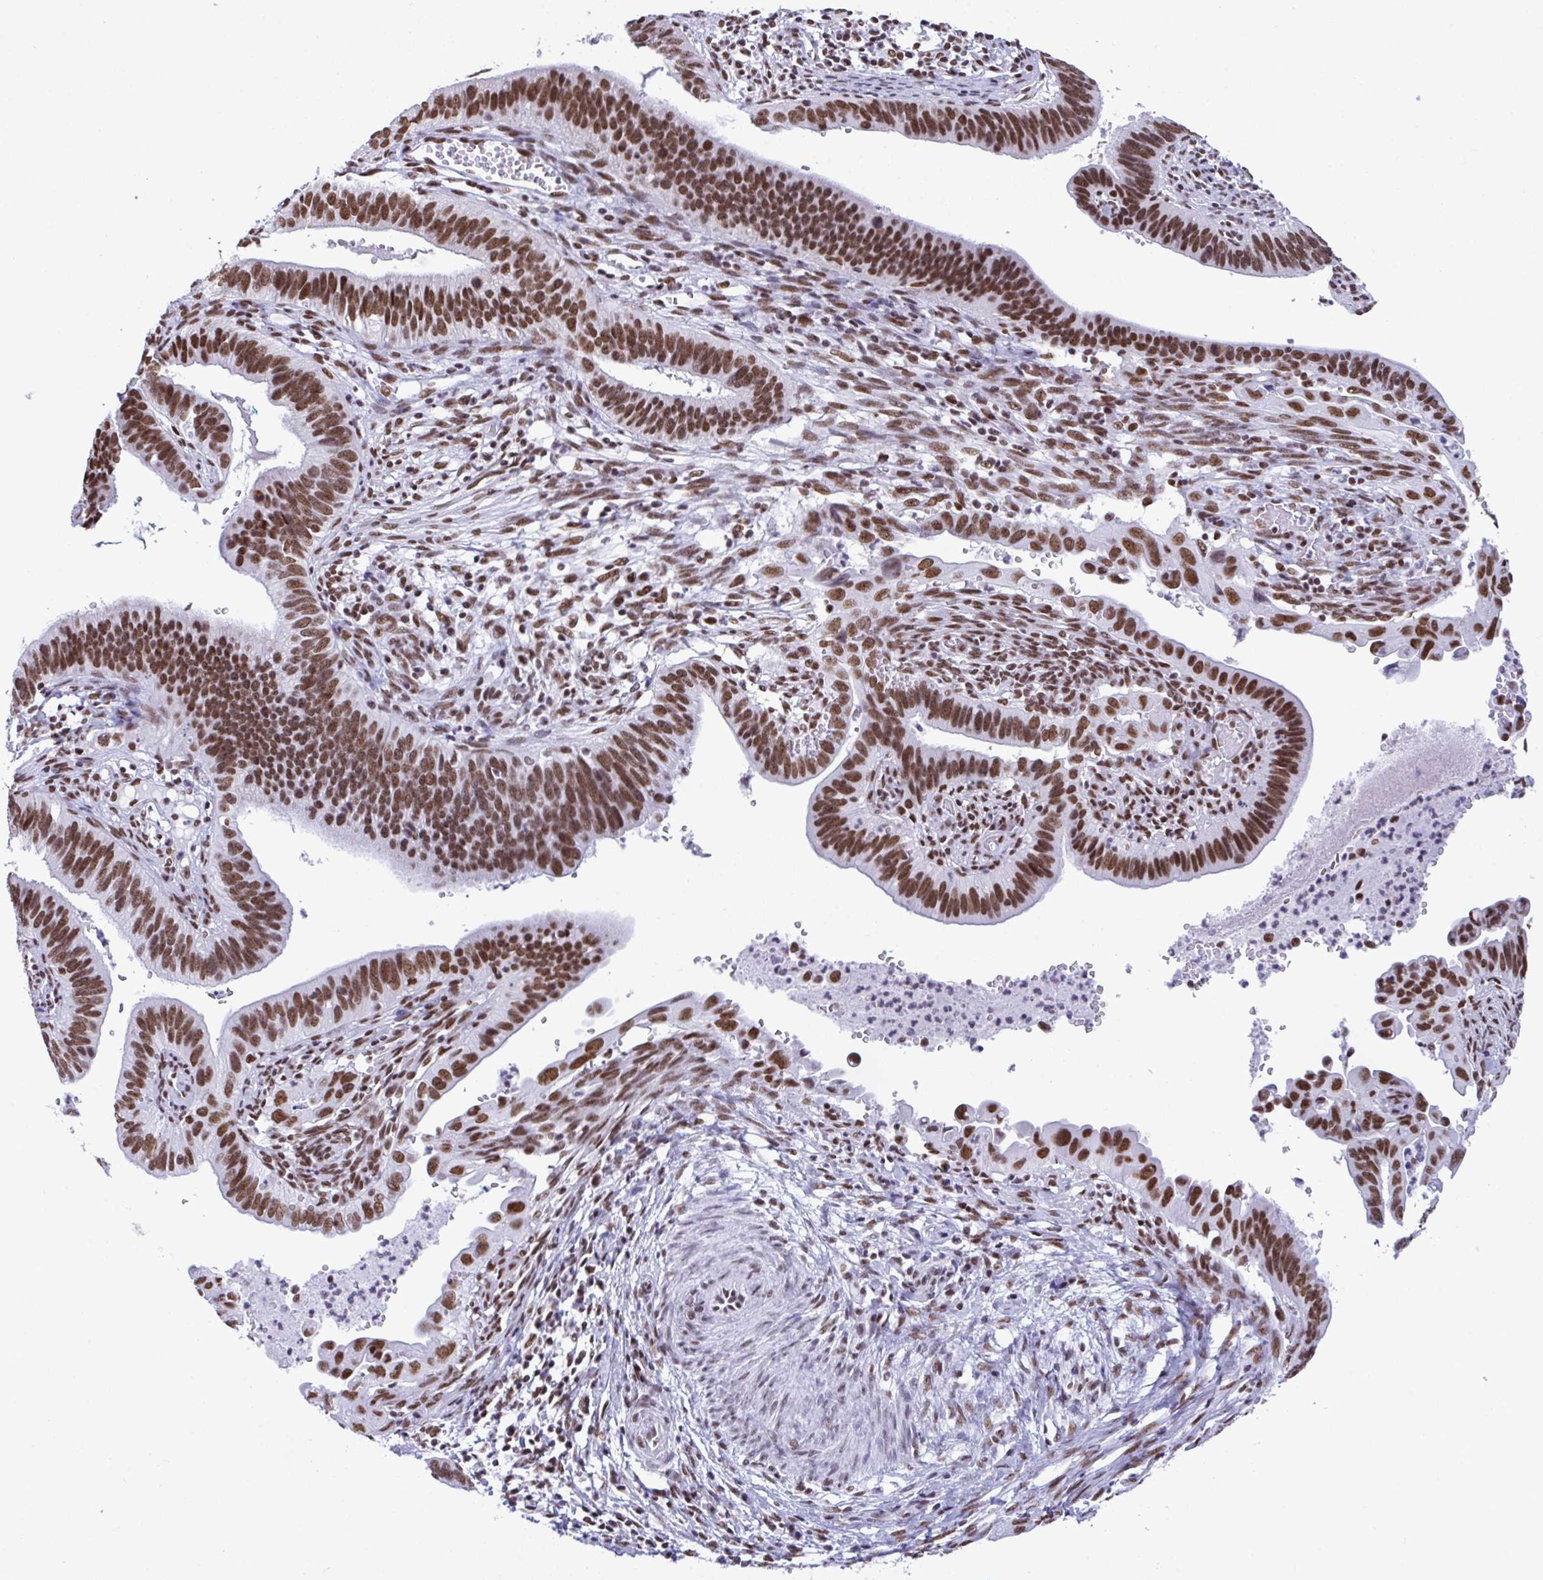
{"staining": {"intensity": "strong", "quantity": ">75%", "location": "nuclear"}, "tissue": "cervical cancer", "cell_type": "Tumor cells", "image_type": "cancer", "snomed": [{"axis": "morphology", "description": "Adenocarcinoma, NOS"}, {"axis": "topography", "description": "Cervix"}], "caption": "DAB (3,3'-diaminobenzidine) immunohistochemical staining of cervical adenocarcinoma displays strong nuclear protein expression in approximately >75% of tumor cells.", "gene": "DDX52", "patient": {"sex": "female", "age": 42}}